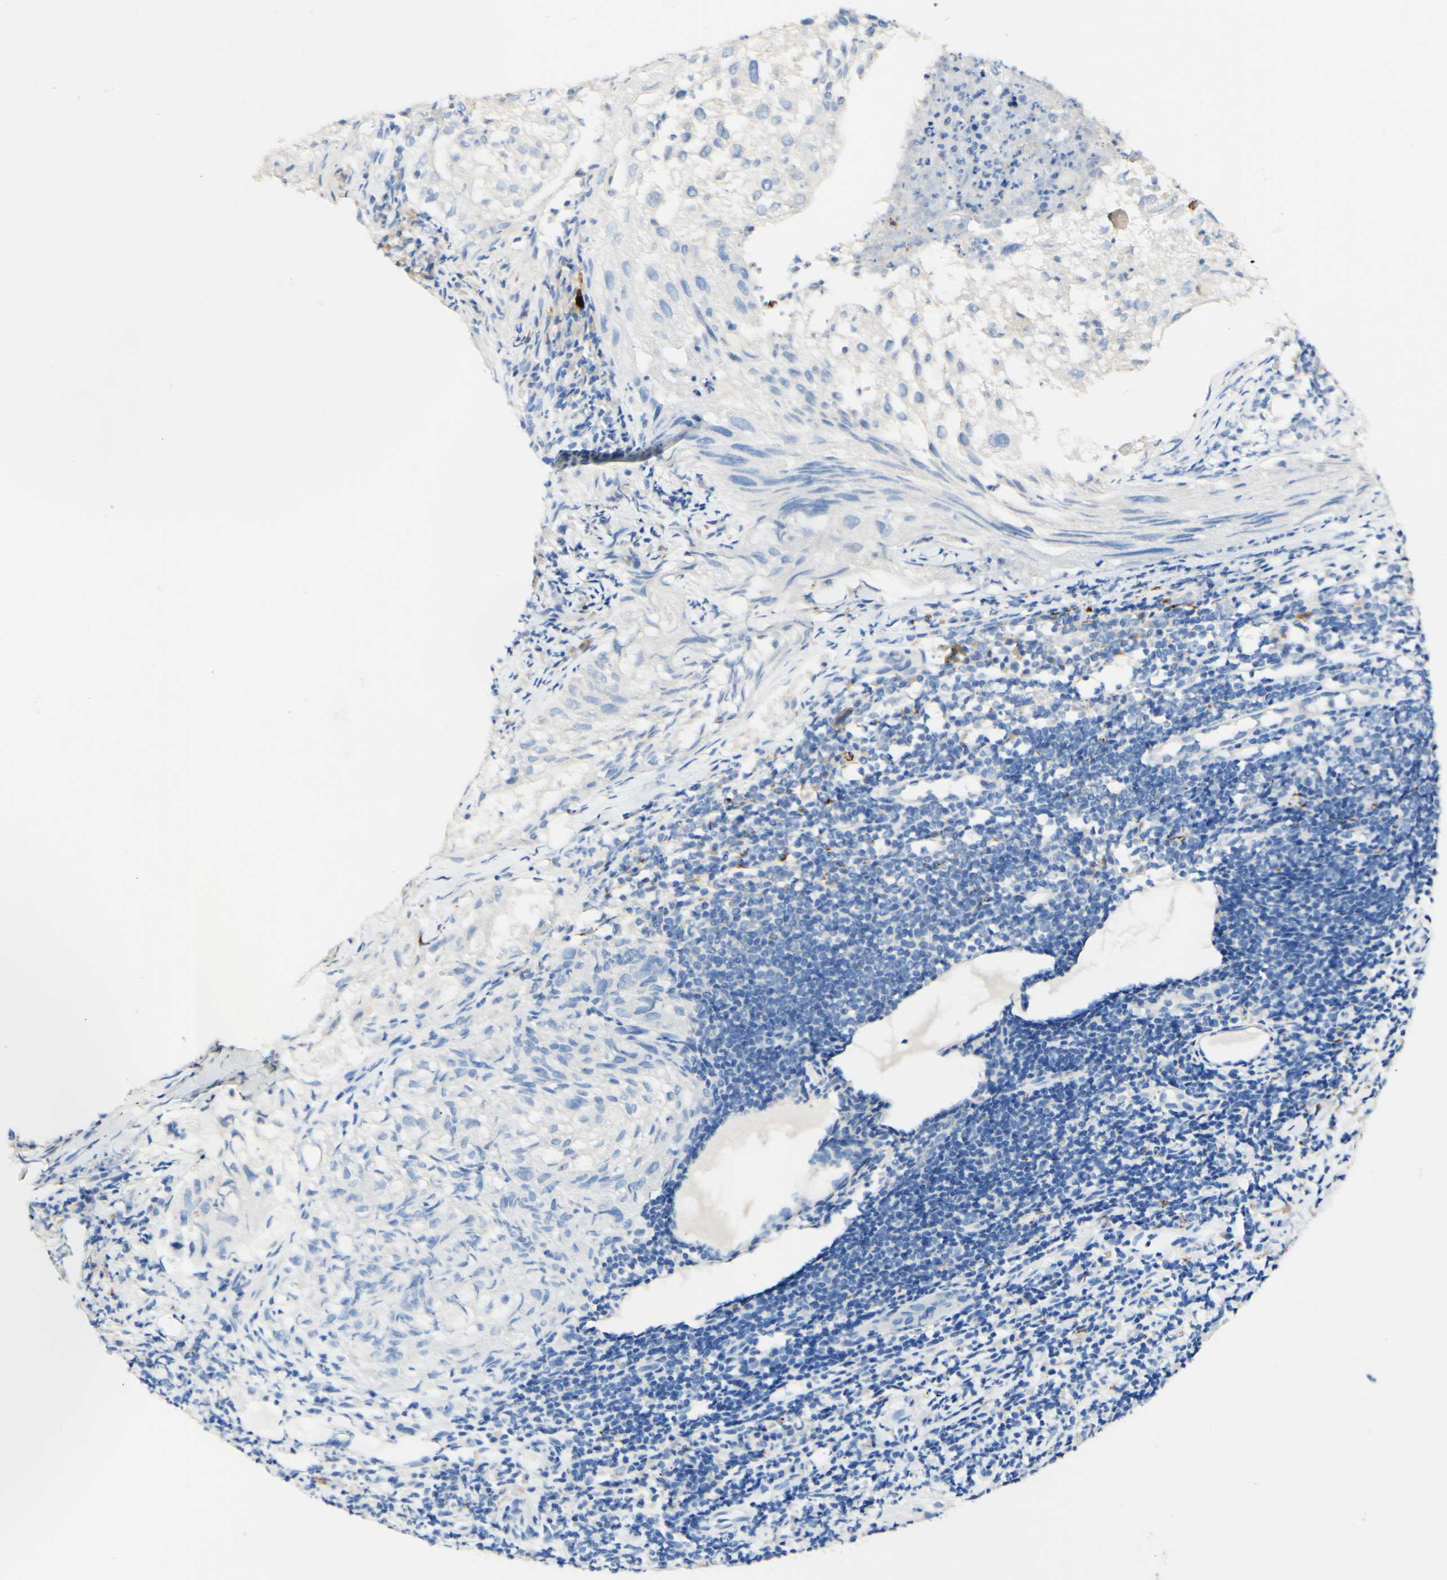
{"staining": {"intensity": "negative", "quantity": "none", "location": "none"}, "tissue": "lung cancer", "cell_type": "Tumor cells", "image_type": "cancer", "snomed": [{"axis": "morphology", "description": "Inflammation, NOS"}, {"axis": "morphology", "description": "Squamous cell carcinoma, NOS"}, {"axis": "topography", "description": "Lymph node"}, {"axis": "topography", "description": "Soft tissue"}, {"axis": "topography", "description": "Lung"}], "caption": "Tumor cells show no significant protein expression in lung squamous cell carcinoma.", "gene": "FGF4", "patient": {"sex": "male", "age": 66}}